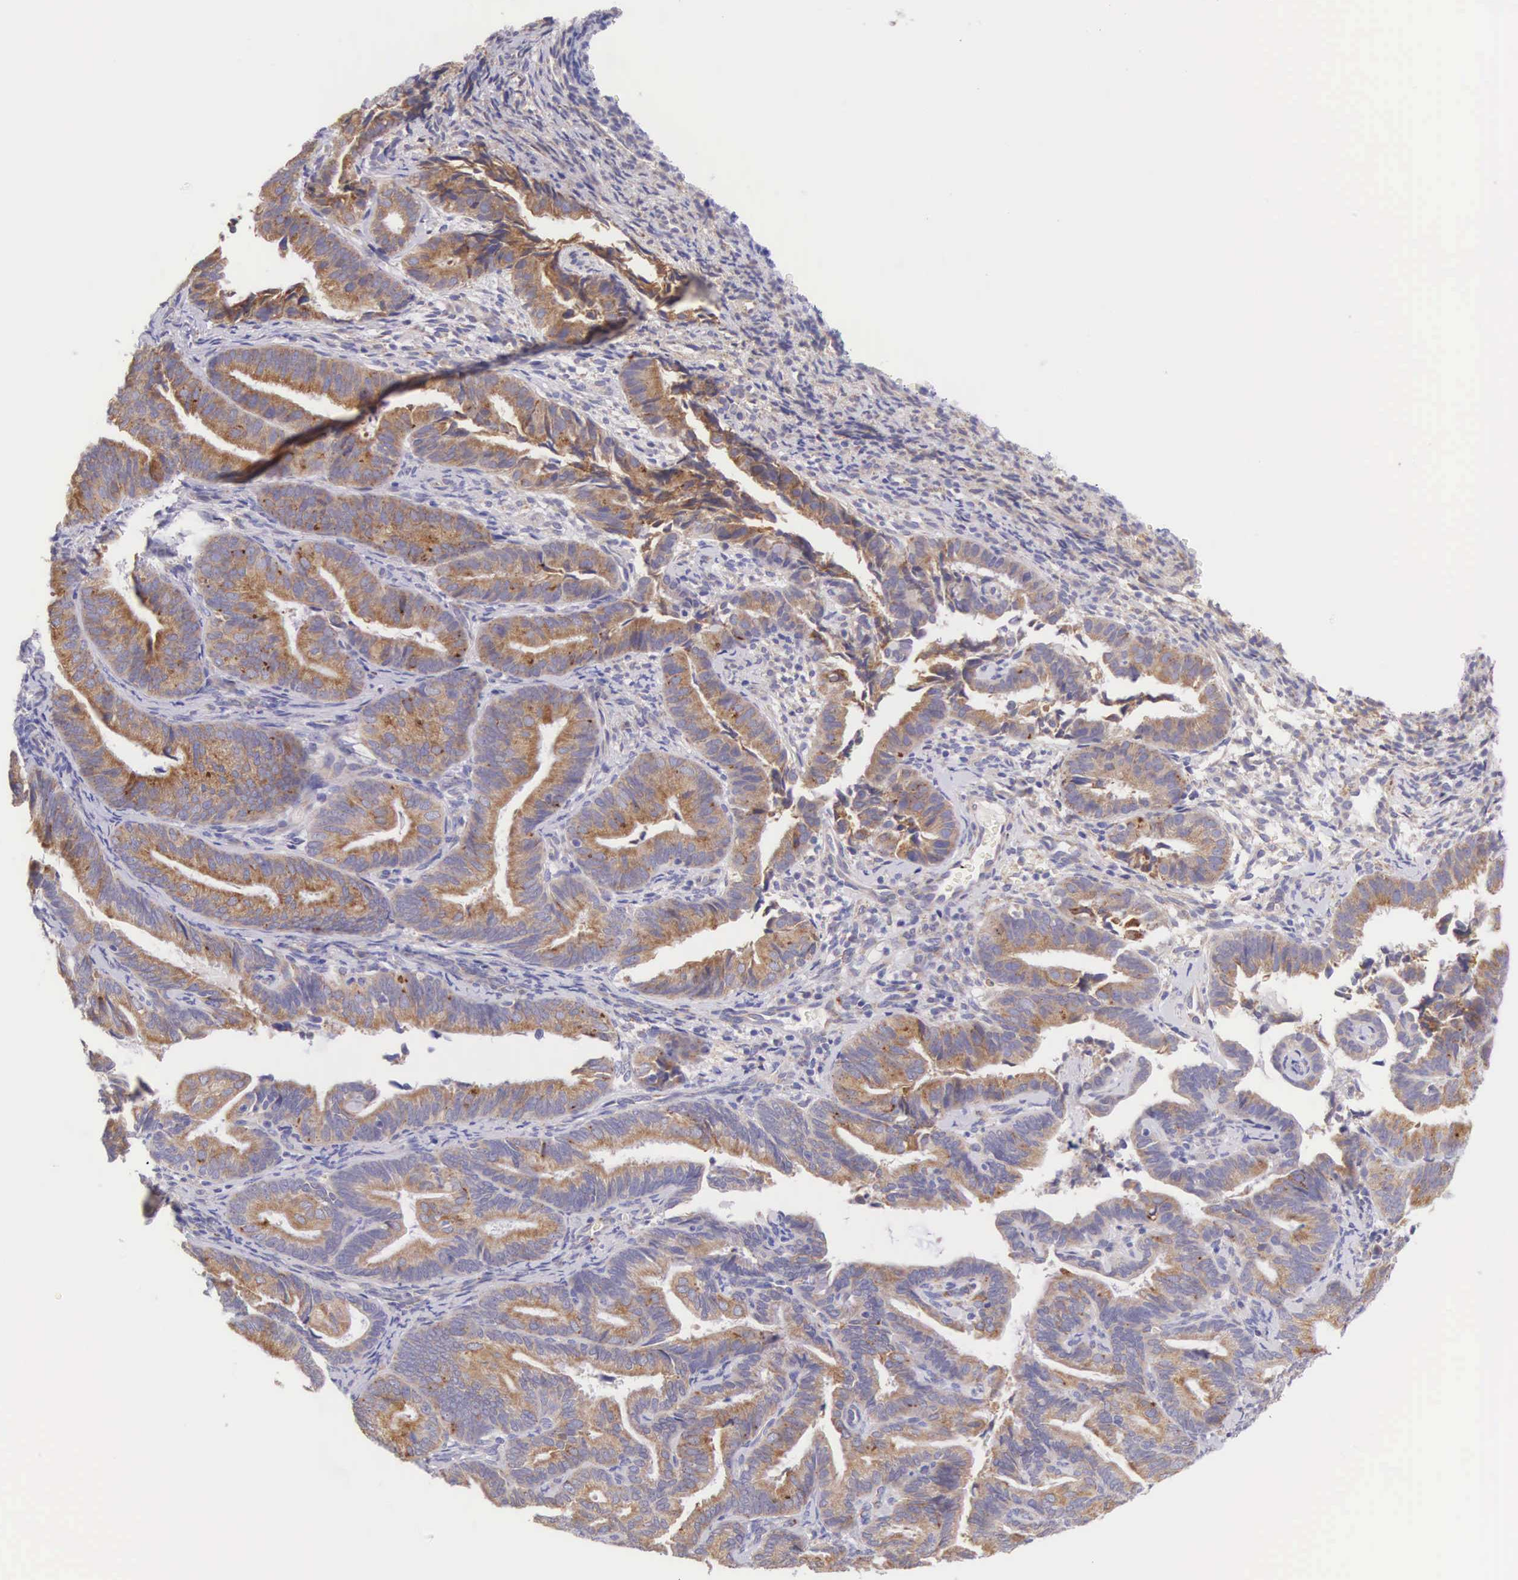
{"staining": {"intensity": "moderate", "quantity": "25%-75%", "location": "cytoplasmic/membranous"}, "tissue": "endometrial cancer", "cell_type": "Tumor cells", "image_type": "cancer", "snomed": [{"axis": "morphology", "description": "Adenocarcinoma, NOS"}, {"axis": "topography", "description": "Endometrium"}], "caption": "Tumor cells demonstrate medium levels of moderate cytoplasmic/membranous positivity in about 25%-75% of cells in endometrial cancer. Nuclei are stained in blue.", "gene": "NSDHL", "patient": {"sex": "female", "age": 63}}